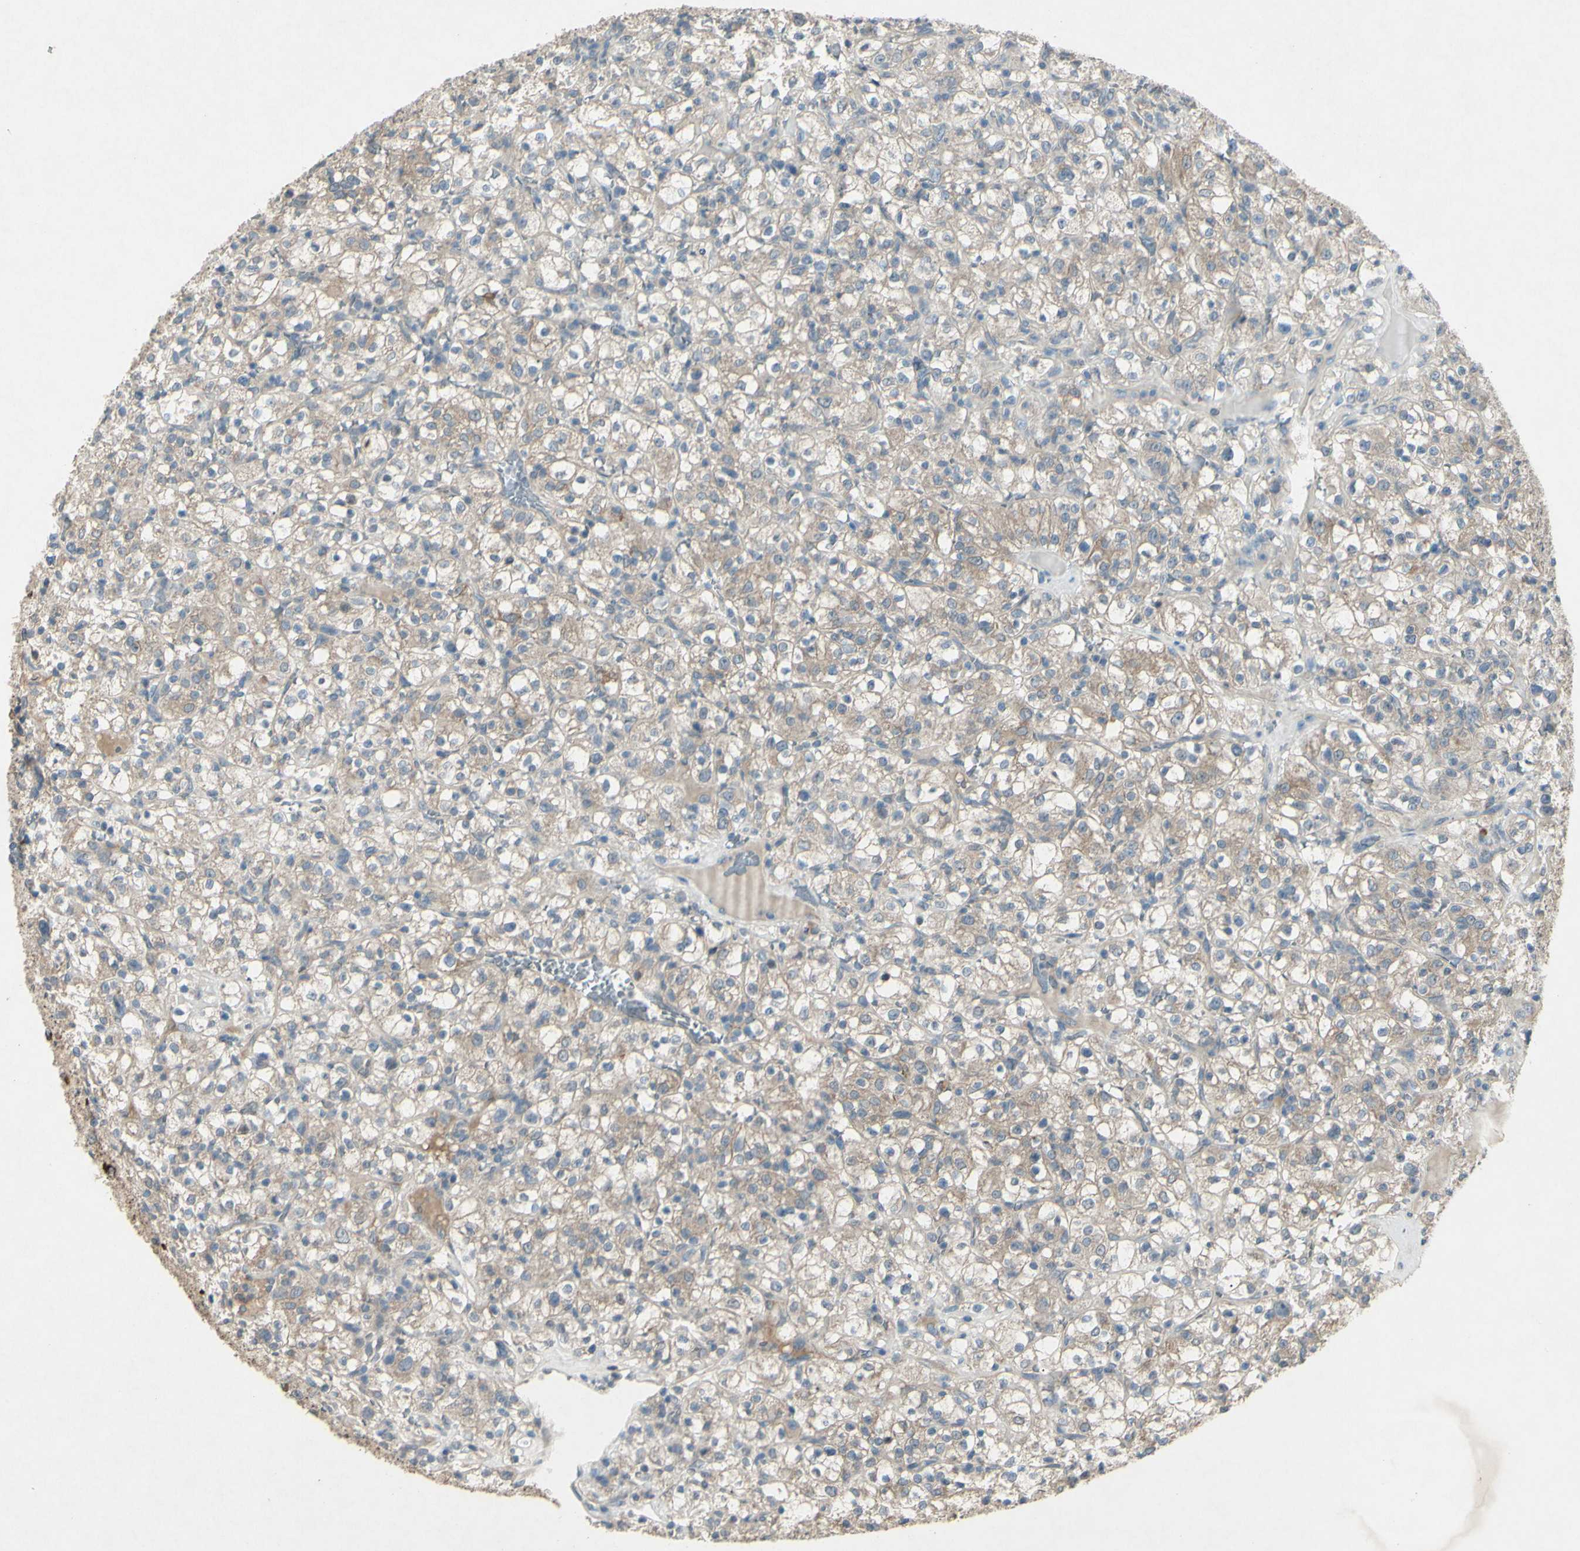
{"staining": {"intensity": "strong", "quantity": "25%-75%", "location": "cytoplasmic/membranous"}, "tissue": "renal cancer", "cell_type": "Tumor cells", "image_type": "cancer", "snomed": [{"axis": "morphology", "description": "Normal tissue, NOS"}, {"axis": "morphology", "description": "Adenocarcinoma, NOS"}, {"axis": "topography", "description": "Kidney"}], "caption": "DAB immunohistochemical staining of renal cancer (adenocarcinoma) exhibits strong cytoplasmic/membranous protein expression in approximately 25%-75% of tumor cells.", "gene": "TIMM21", "patient": {"sex": "female", "age": 72}}